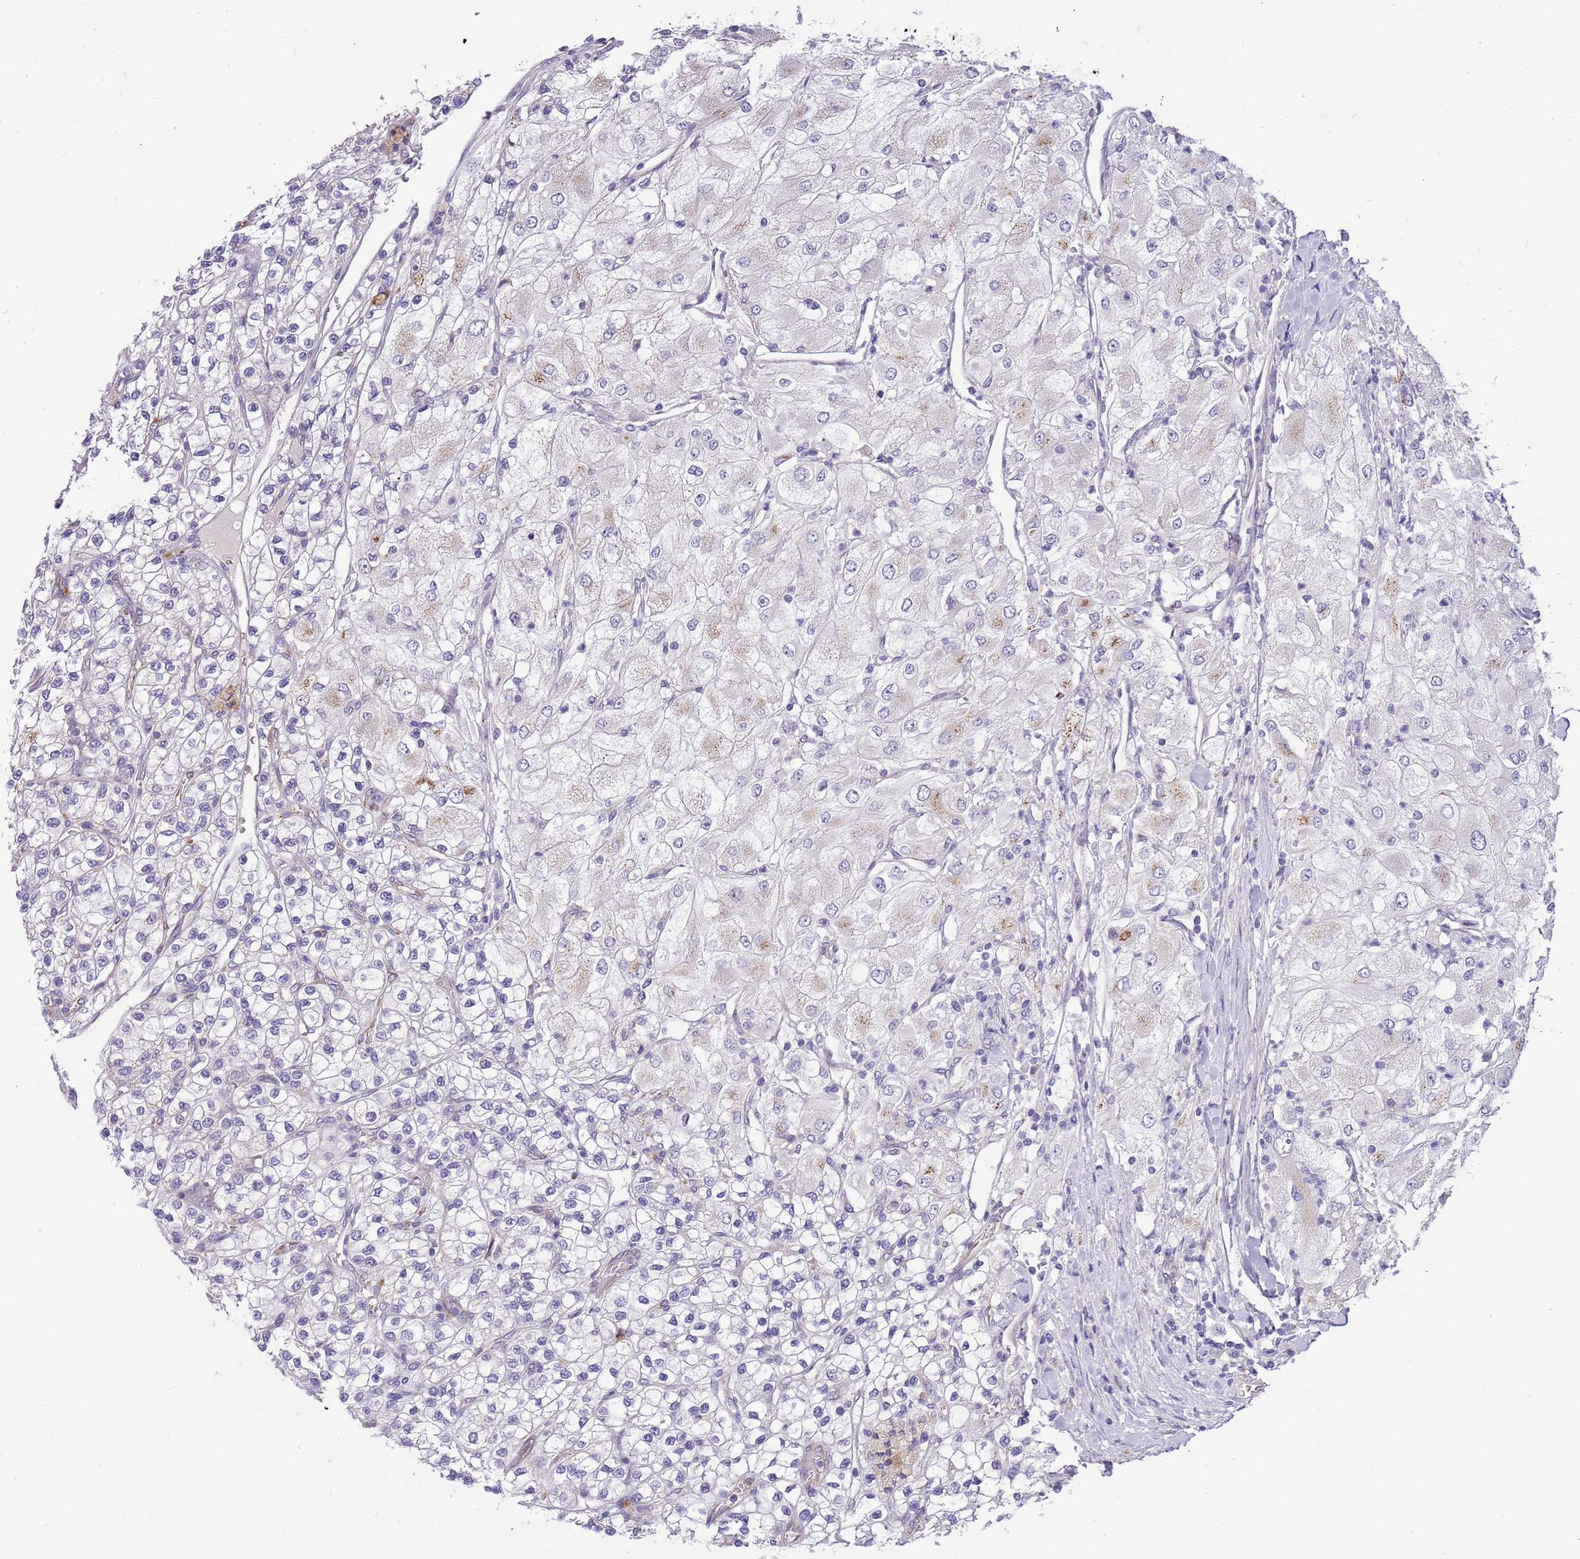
{"staining": {"intensity": "weak", "quantity": "<25%", "location": "cytoplasmic/membranous"}, "tissue": "renal cancer", "cell_type": "Tumor cells", "image_type": "cancer", "snomed": [{"axis": "morphology", "description": "Adenocarcinoma, NOS"}, {"axis": "topography", "description": "Kidney"}], "caption": "The histopathology image demonstrates no significant staining in tumor cells of renal adenocarcinoma.", "gene": "COX17", "patient": {"sex": "male", "age": 80}}